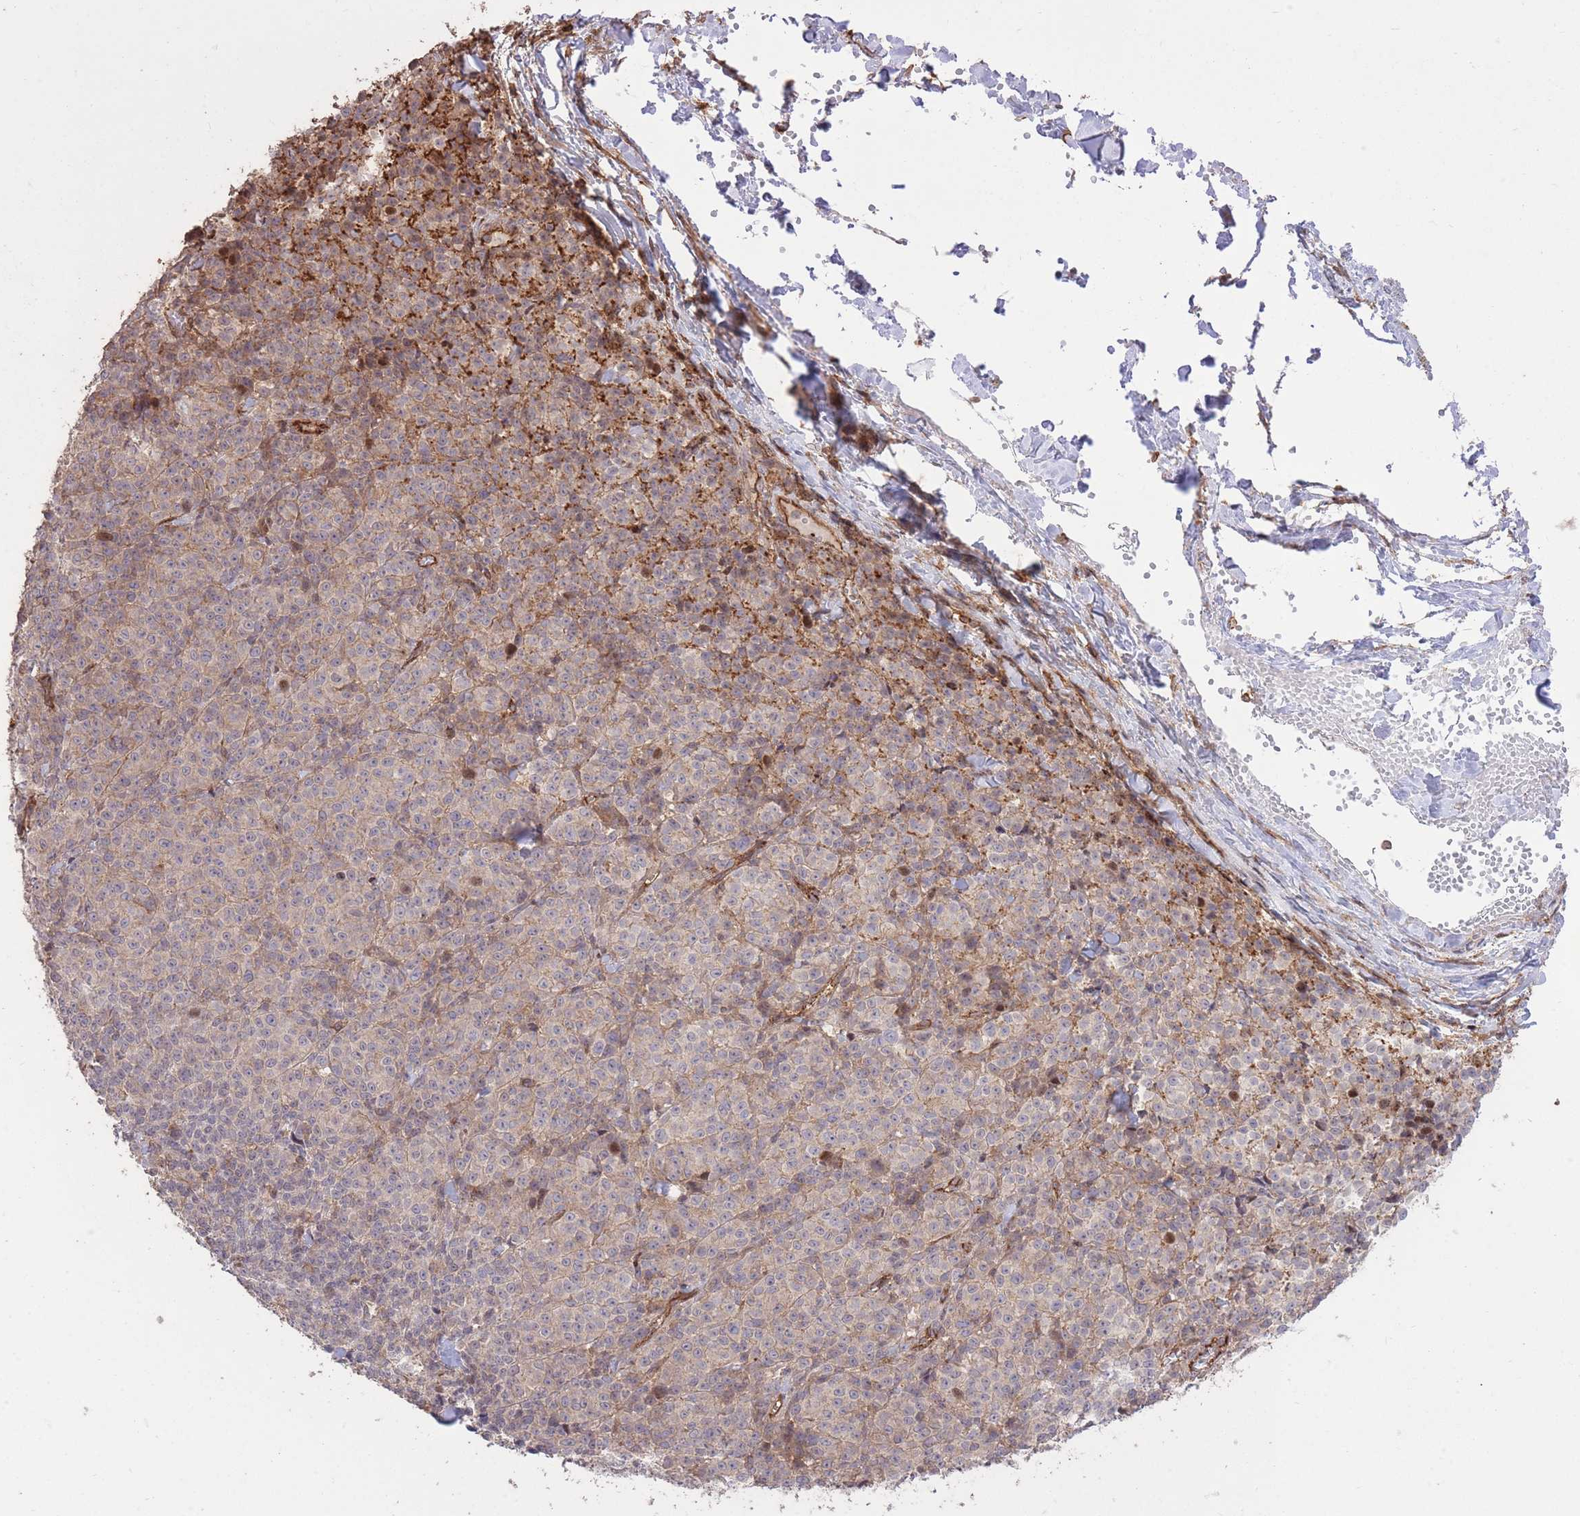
{"staining": {"intensity": "moderate", "quantity": "<25%", "location": "cytoplasmic/membranous"}, "tissue": "melanoma", "cell_type": "Tumor cells", "image_type": "cancer", "snomed": [{"axis": "morphology", "description": "Normal tissue, NOS"}, {"axis": "morphology", "description": "Malignant melanoma, NOS"}, {"axis": "topography", "description": "Skin"}], "caption": "The histopathology image exhibits immunohistochemical staining of melanoma. There is moderate cytoplasmic/membranous staining is present in approximately <25% of tumor cells.", "gene": "PLD1", "patient": {"sex": "female", "age": 34}}